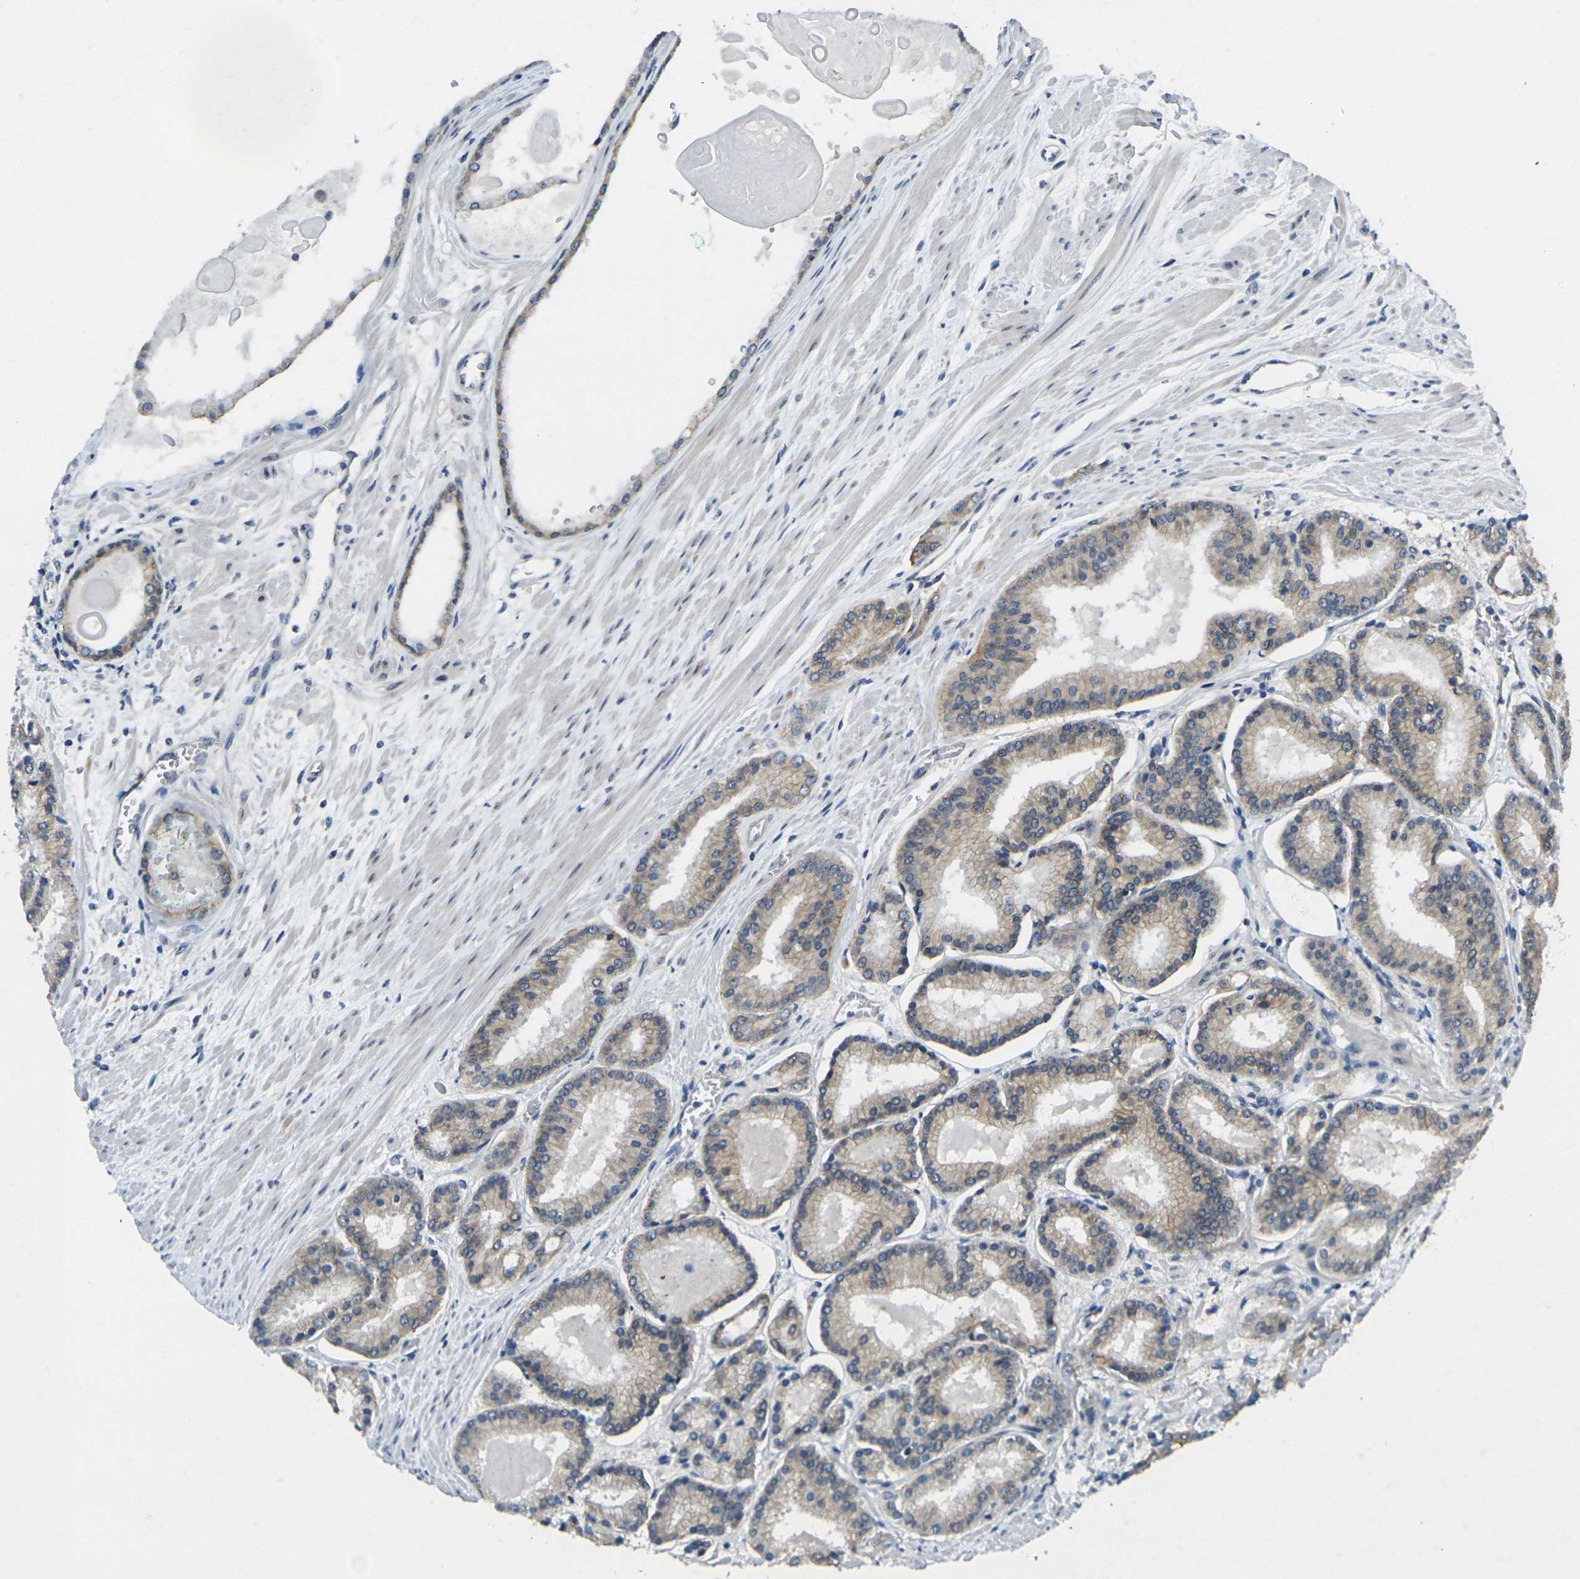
{"staining": {"intensity": "weak", "quantity": "<25%", "location": "cytoplasmic/membranous"}, "tissue": "prostate cancer", "cell_type": "Tumor cells", "image_type": "cancer", "snomed": [{"axis": "morphology", "description": "Adenocarcinoma, Low grade"}, {"axis": "topography", "description": "Prostate"}], "caption": "Immunohistochemistry (IHC) histopathology image of neoplastic tissue: human prostate adenocarcinoma (low-grade) stained with DAB (3,3'-diaminobenzidine) displays no significant protein positivity in tumor cells.", "gene": "RHBDD1", "patient": {"sex": "male", "age": 59}}